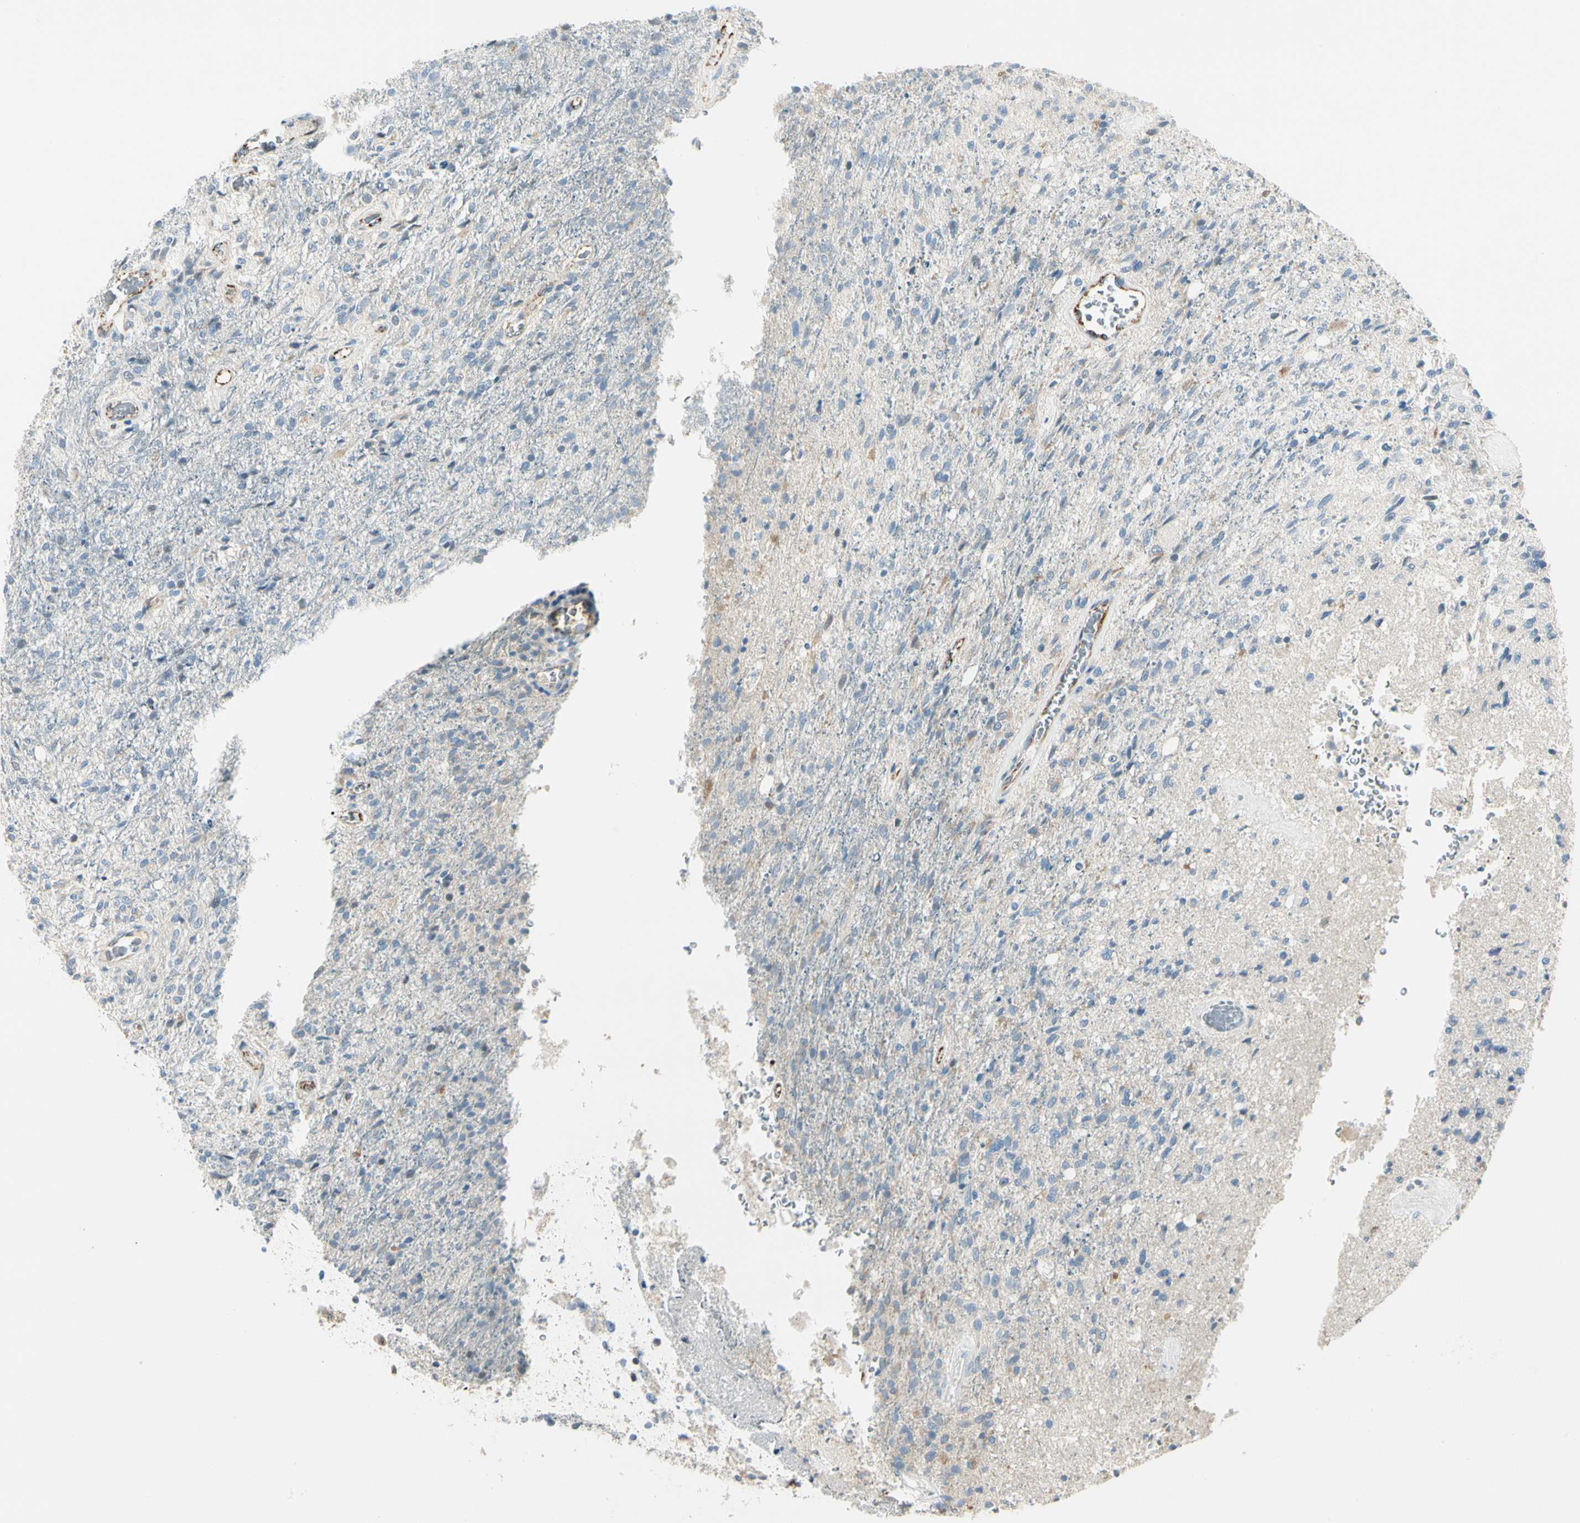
{"staining": {"intensity": "negative", "quantity": "none", "location": "none"}, "tissue": "glioma", "cell_type": "Tumor cells", "image_type": "cancer", "snomed": [{"axis": "morphology", "description": "Normal tissue, NOS"}, {"axis": "morphology", "description": "Glioma, malignant, High grade"}, {"axis": "topography", "description": "Cerebral cortex"}], "caption": "Immunohistochemistry (IHC) photomicrograph of neoplastic tissue: glioma stained with DAB (3,3'-diaminobenzidine) displays no significant protein staining in tumor cells. (IHC, brightfield microscopy, high magnification).", "gene": "SLC6A15", "patient": {"sex": "male", "age": 77}}